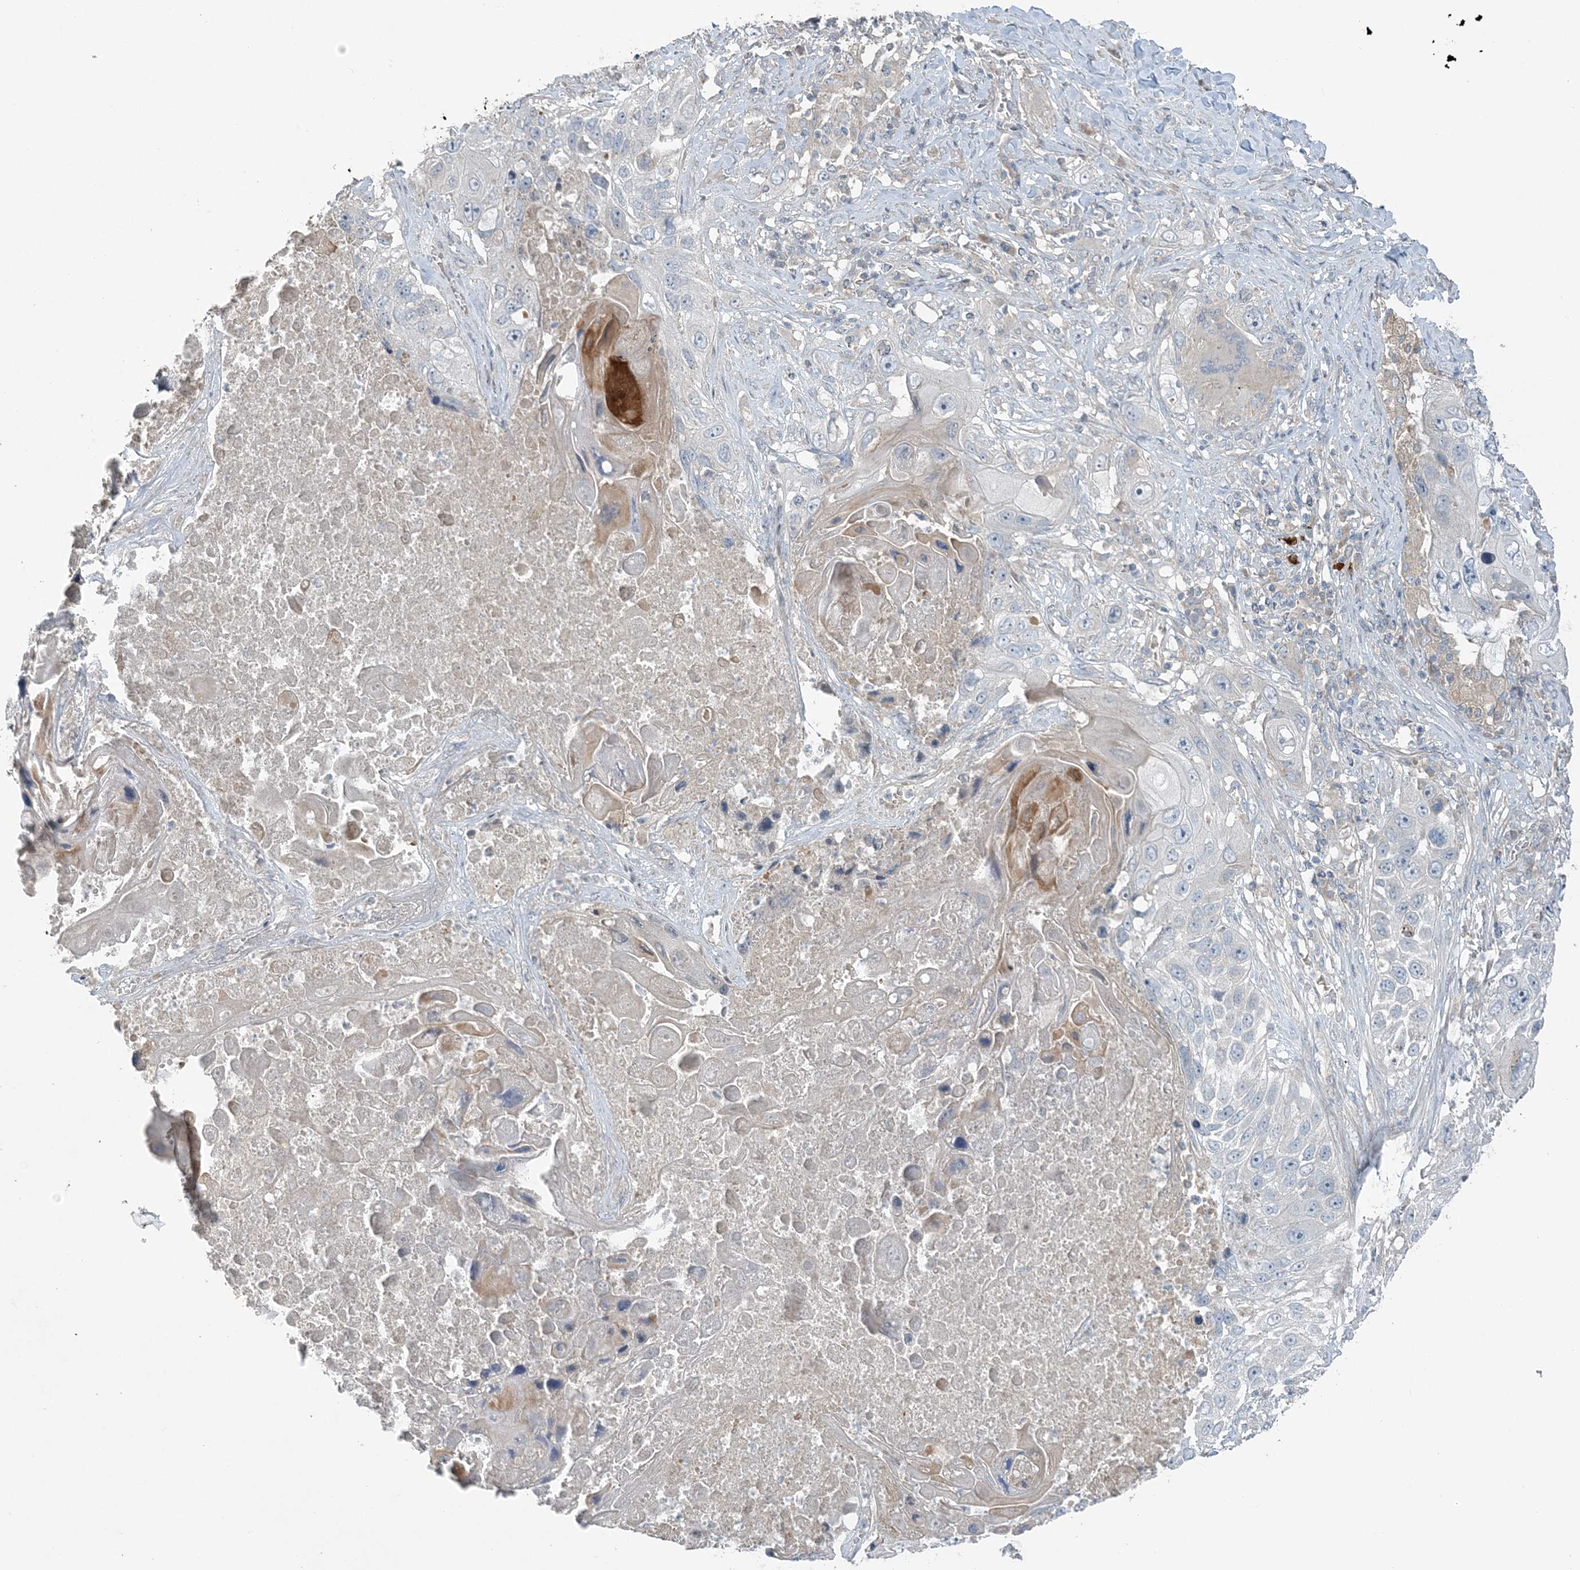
{"staining": {"intensity": "negative", "quantity": "none", "location": "none"}, "tissue": "lung cancer", "cell_type": "Tumor cells", "image_type": "cancer", "snomed": [{"axis": "morphology", "description": "Squamous cell carcinoma, NOS"}, {"axis": "topography", "description": "Lung"}], "caption": "The IHC micrograph has no significant expression in tumor cells of lung squamous cell carcinoma tissue.", "gene": "SLC4A10", "patient": {"sex": "male", "age": 61}}